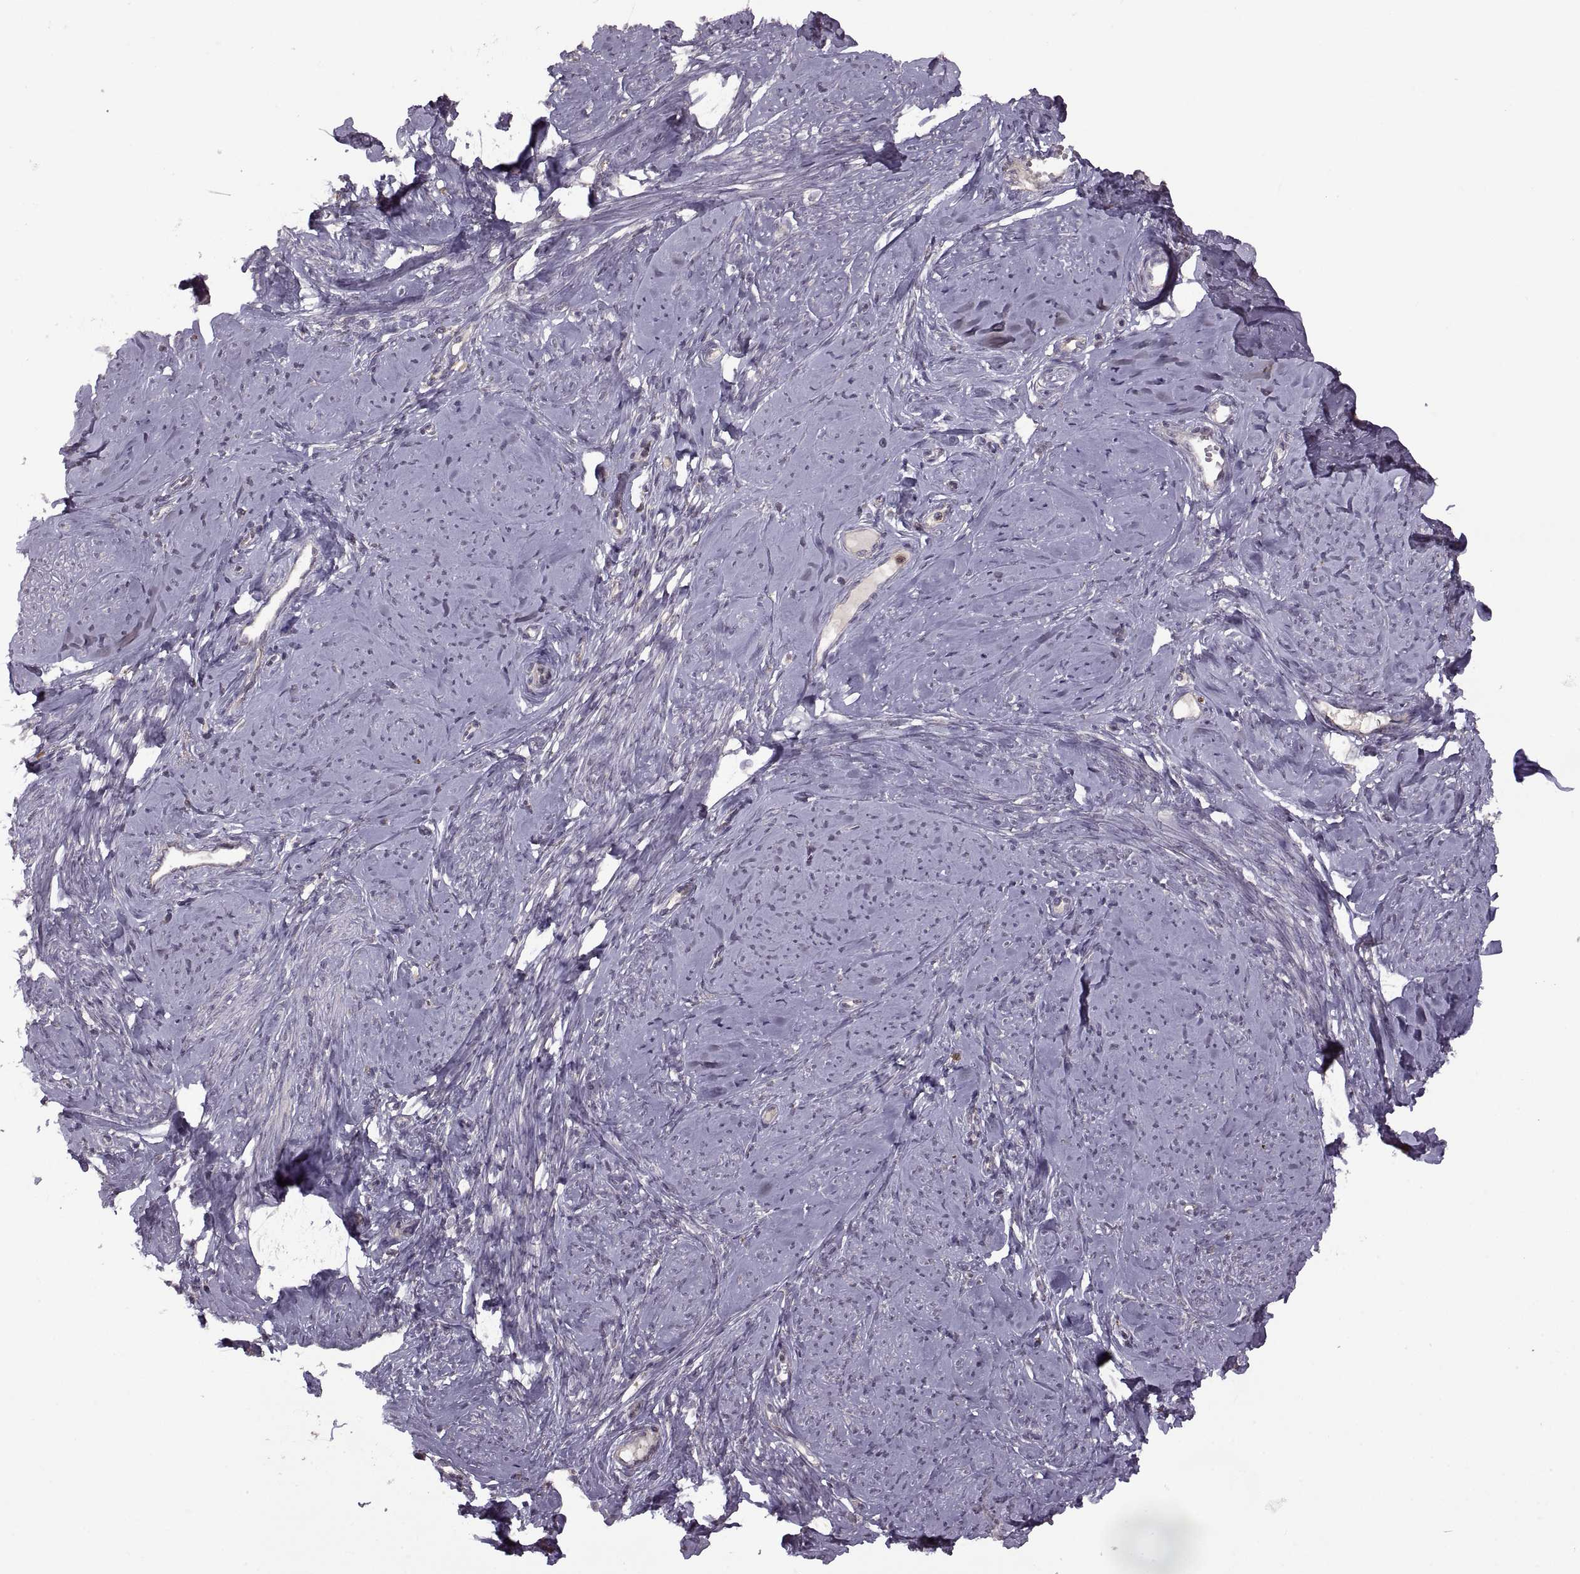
{"staining": {"intensity": "negative", "quantity": "none", "location": "none"}, "tissue": "smooth muscle", "cell_type": "Smooth muscle cells", "image_type": "normal", "snomed": [{"axis": "morphology", "description": "Normal tissue, NOS"}, {"axis": "topography", "description": "Smooth muscle"}], "caption": "This histopathology image is of unremarkable smooth muscle stained with IHC to label a protein in brown with the nuclei are counter-stained blue. There is no positivity in smooth muscle cells.", "gene": "PIERCE1", "patient": {"sex": "female", "age": 48}}